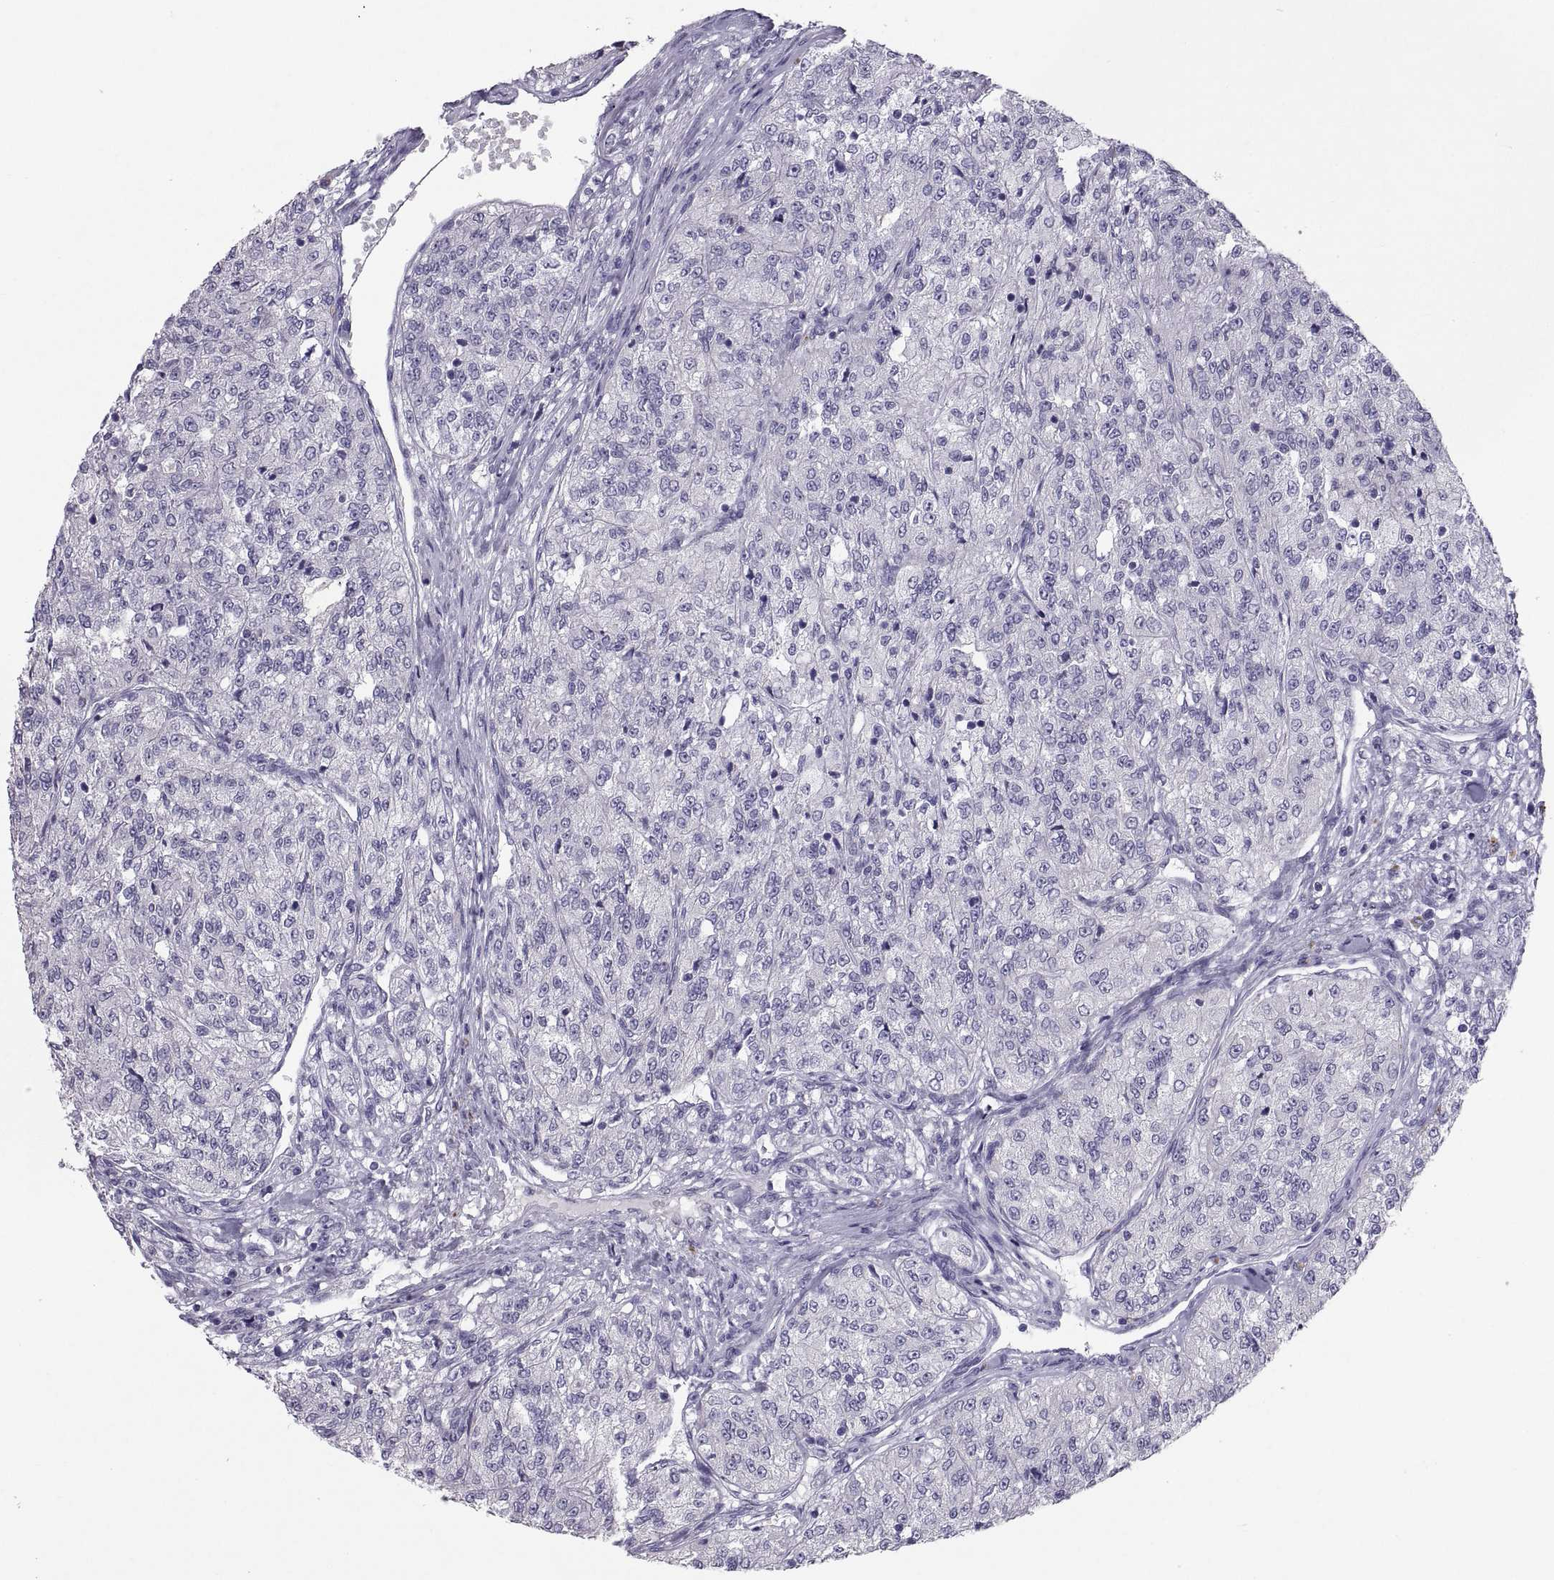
{"staining": {"intensity": "negative", "quantity": "none", "location": "none"}, "tissue": "renal cancer", "cell_type": "Tumor cells", "image_type": "cancer", "snomed": [{"axis": "morphology", "description": "Adenocarcinoma, NOS"}, {"axis": "topography", "description": "Kidney"}], "caption": "Immunohistochemistry histopathology image of renal cancer (adenocarcinoma) stained for a protein (brown), which exhibits no positivity in tumor cells. The staining was performed using DAB to visualize the protein expression in brown, while the nuclei were stained in blue with hematoxylin (Magnification: 20x).", "gene": "IGSF1", "patient": {"sex": "female", "age": 63}}